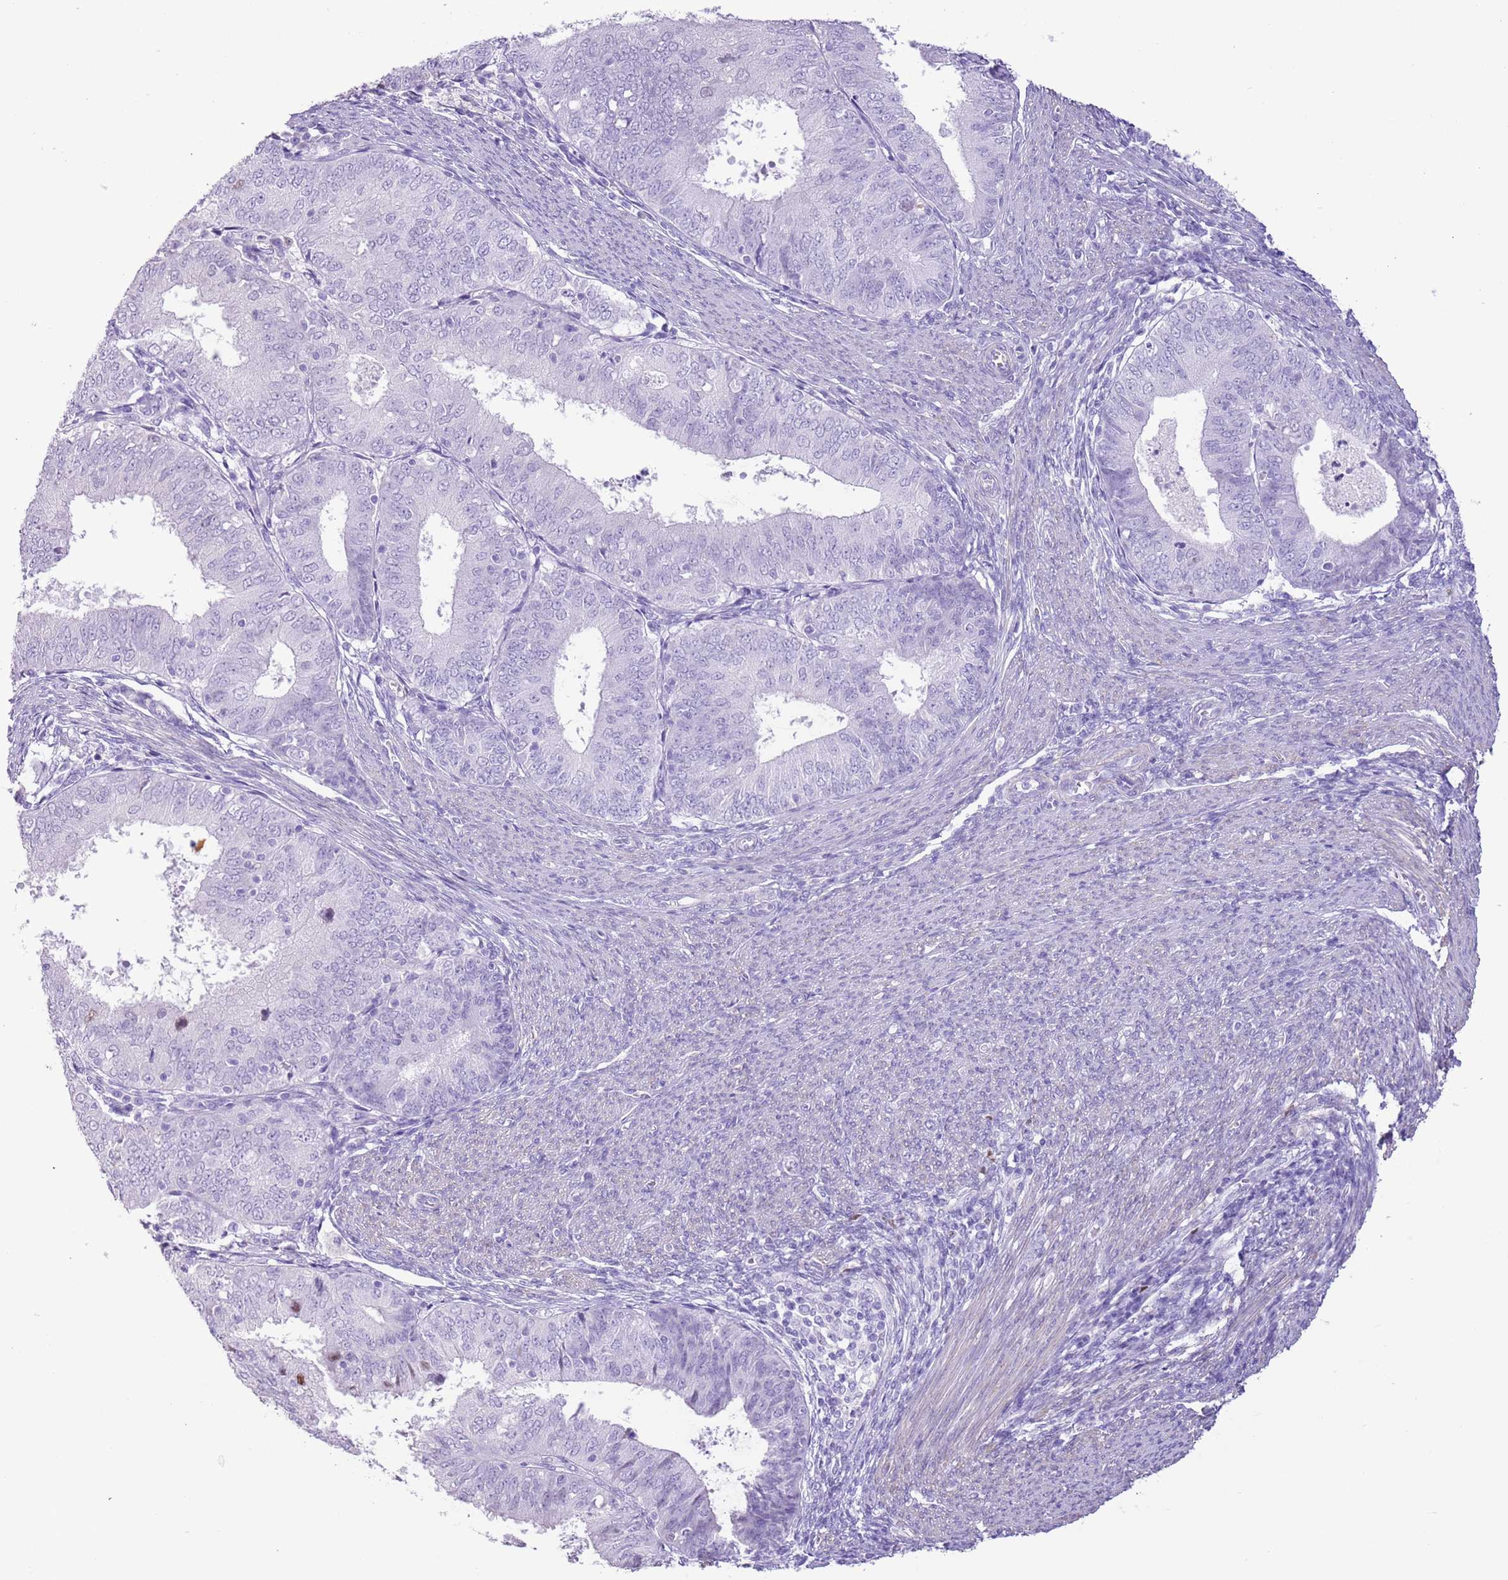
{"staining": {"intensity": "negative", "quantity": "none", "location": "none"}, "tissue": "endometrial cancer", "cell_type": "Tumor cells", "image_type": "cancer", "snomed": [{"axis": "morphology", "description": "Adenocarcinoma, NOS"}, {"axis": "topography", "description": "Endometrium"}], "caption": "Tumor cells show no significant protein staining in endometrial adenocarcinoma.", "gene": "SLC7A14", "patient": {"sex": "female", "age": 57}}